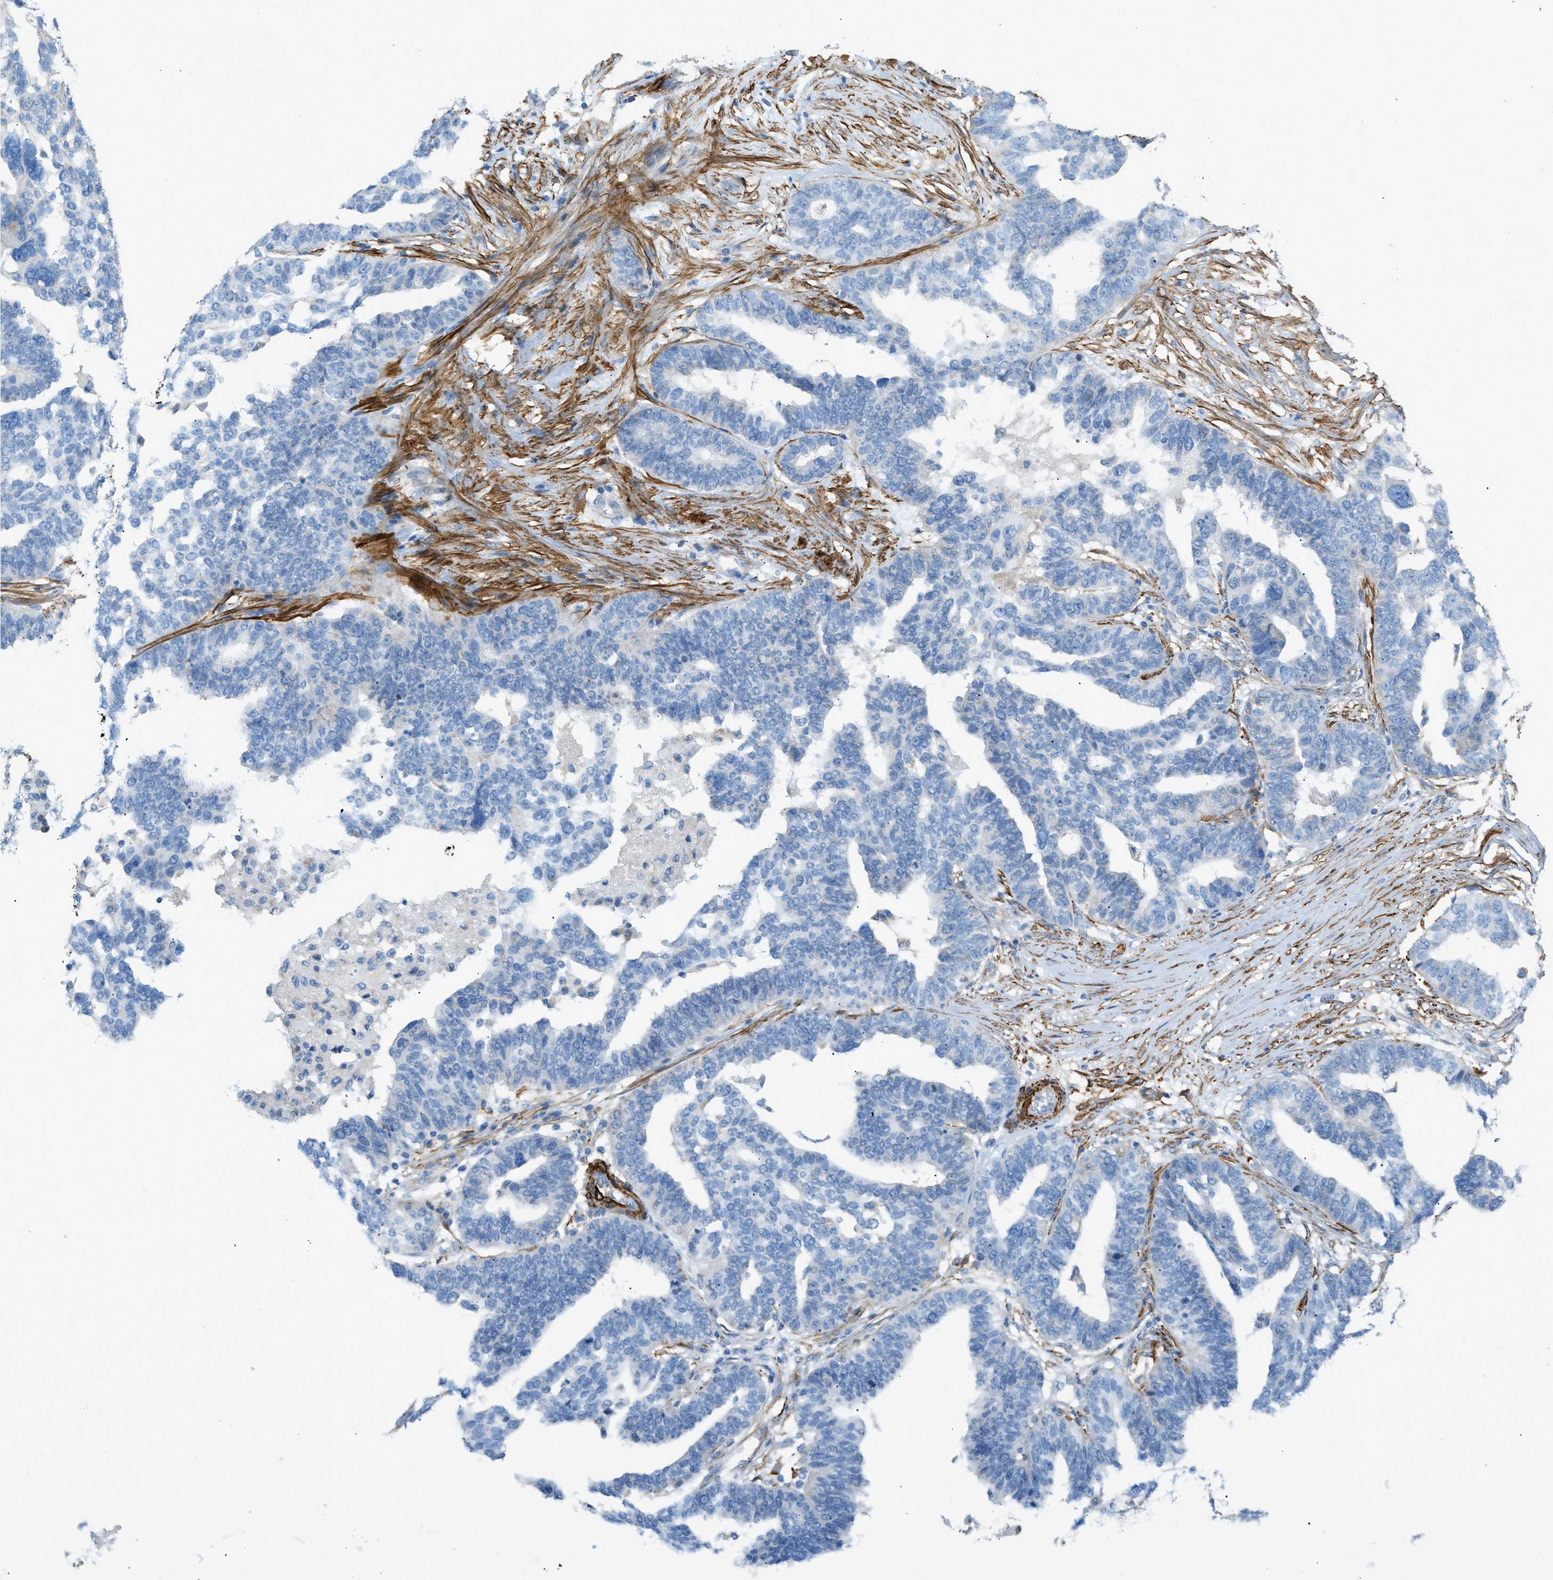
{"staining": {"intensity": "negative", "quantity": "none", "location": "none"}, "tissue": "ovarian cancer", "cell_type": "Tumor cells", "image_type": "cancer", "snomed": [{"axis": "morphology", "description": "Cystadenocarcinoma, serous, NOS"}, {"axis": "topography", "description": "Ovary"}], "caption": "Tumor cells are negative for brown protein staining in serous cystadenocarcinoma (ovarian).", "gene": "MYH11", "patient": {"sex": "female", "age": 59}}